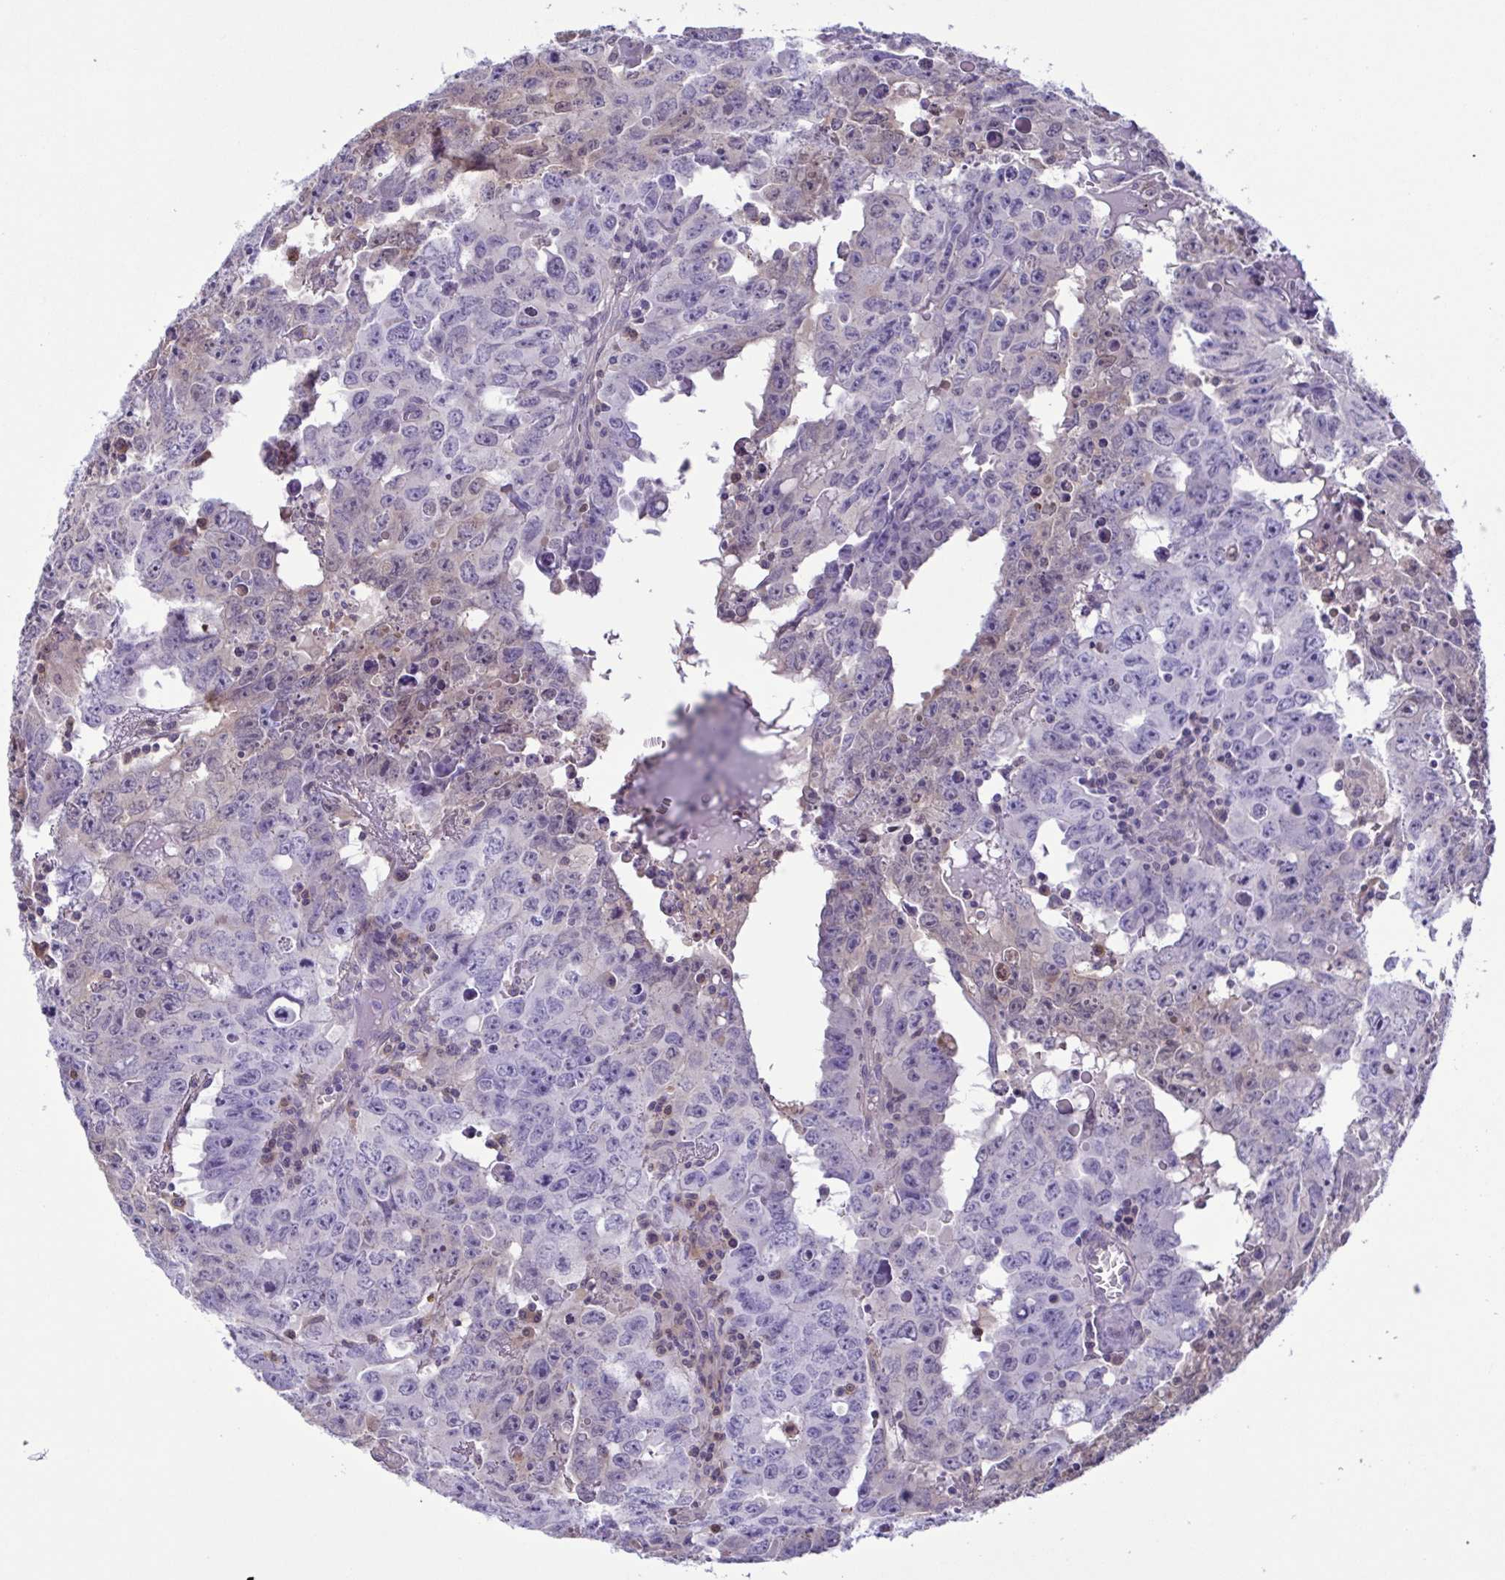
{"staining": {"intensity": "negative", "quantity": "none", "location": "none"}, "tissue": "testis cancer", "cell_type": "Tumor cells", "image_type": "cancer", "snomed": [{"axis": "morphology", "description": "Carcinoma, Embryonal, NOS"}, {"axis": "topography", "description": "Testis"}], "caption": "DAB (3,3'-diaminobenzidine) immunohistochemical staining of testis cancer (embryonal carcinoma) demonstrates no significant staining in tumor cells.", "gene": "LDHC", "patient": {"sex": "male", "age": 22}}